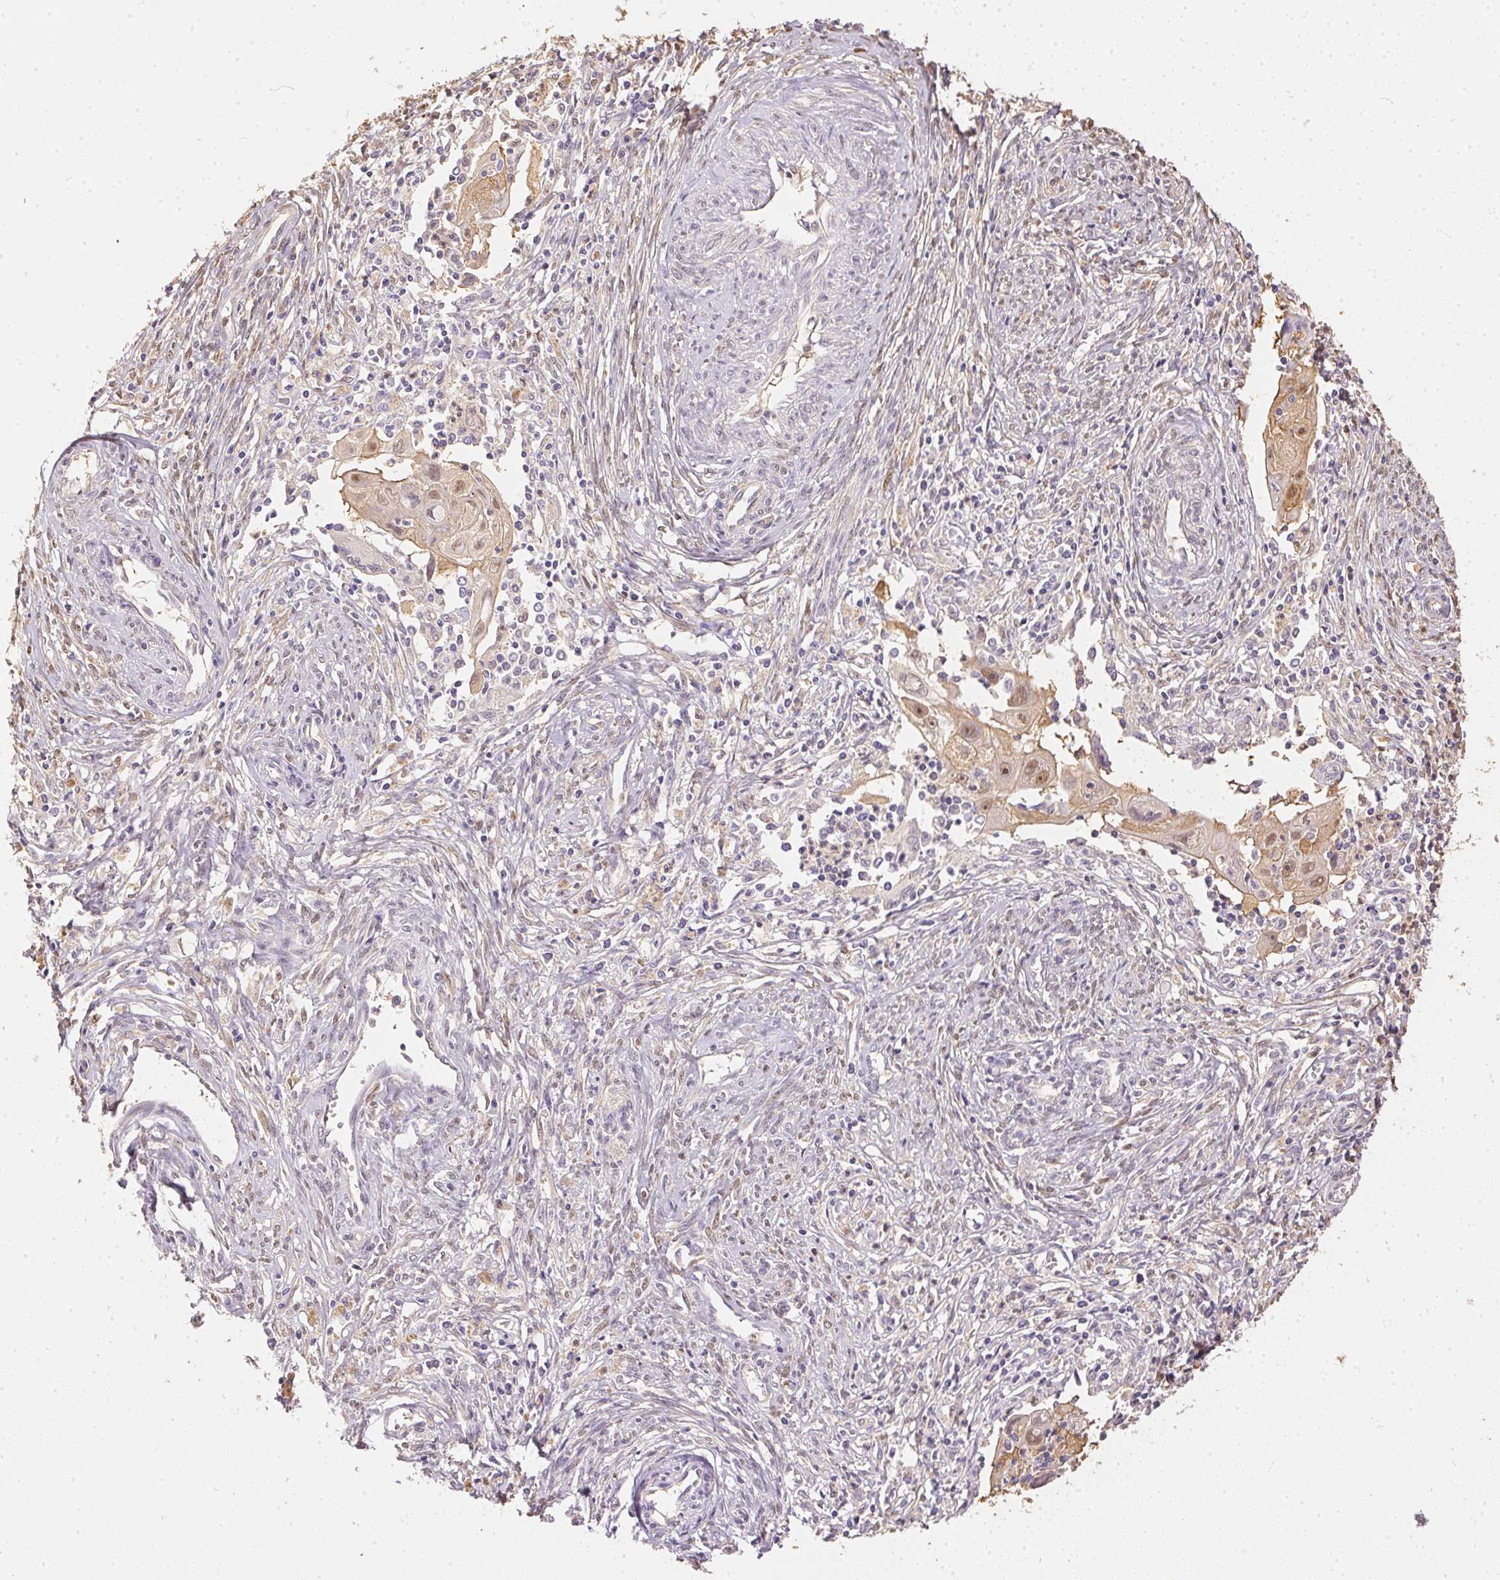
{"staining": {"intensity": "weak", "quantity": ">75%", "location": "cytoplasmic/membranous,nuclear"}, "tissue": "cervical cancer", "cell_type": "Tumor cells", "image_type": "cancer", "snomed": [{"axis": "morphology", "description": "Squamous cell carcinoma, NOS"}, {"axis": "topography", "description": "Cervix"}], "caption": "Brown immunohistochemical staining in human cervical squamous cell carcinoma shows weak cytoplasmic/membranous and nuclear expression in approximately >75% of tumor cells. The staining was performed using DAB to visualize the protein expression in brown, while the nuclei were stained in blue with hematoxylin (Magnification: 20x).", "gene": "S100A3", "patient": {"sex": "female", "age": 30}}